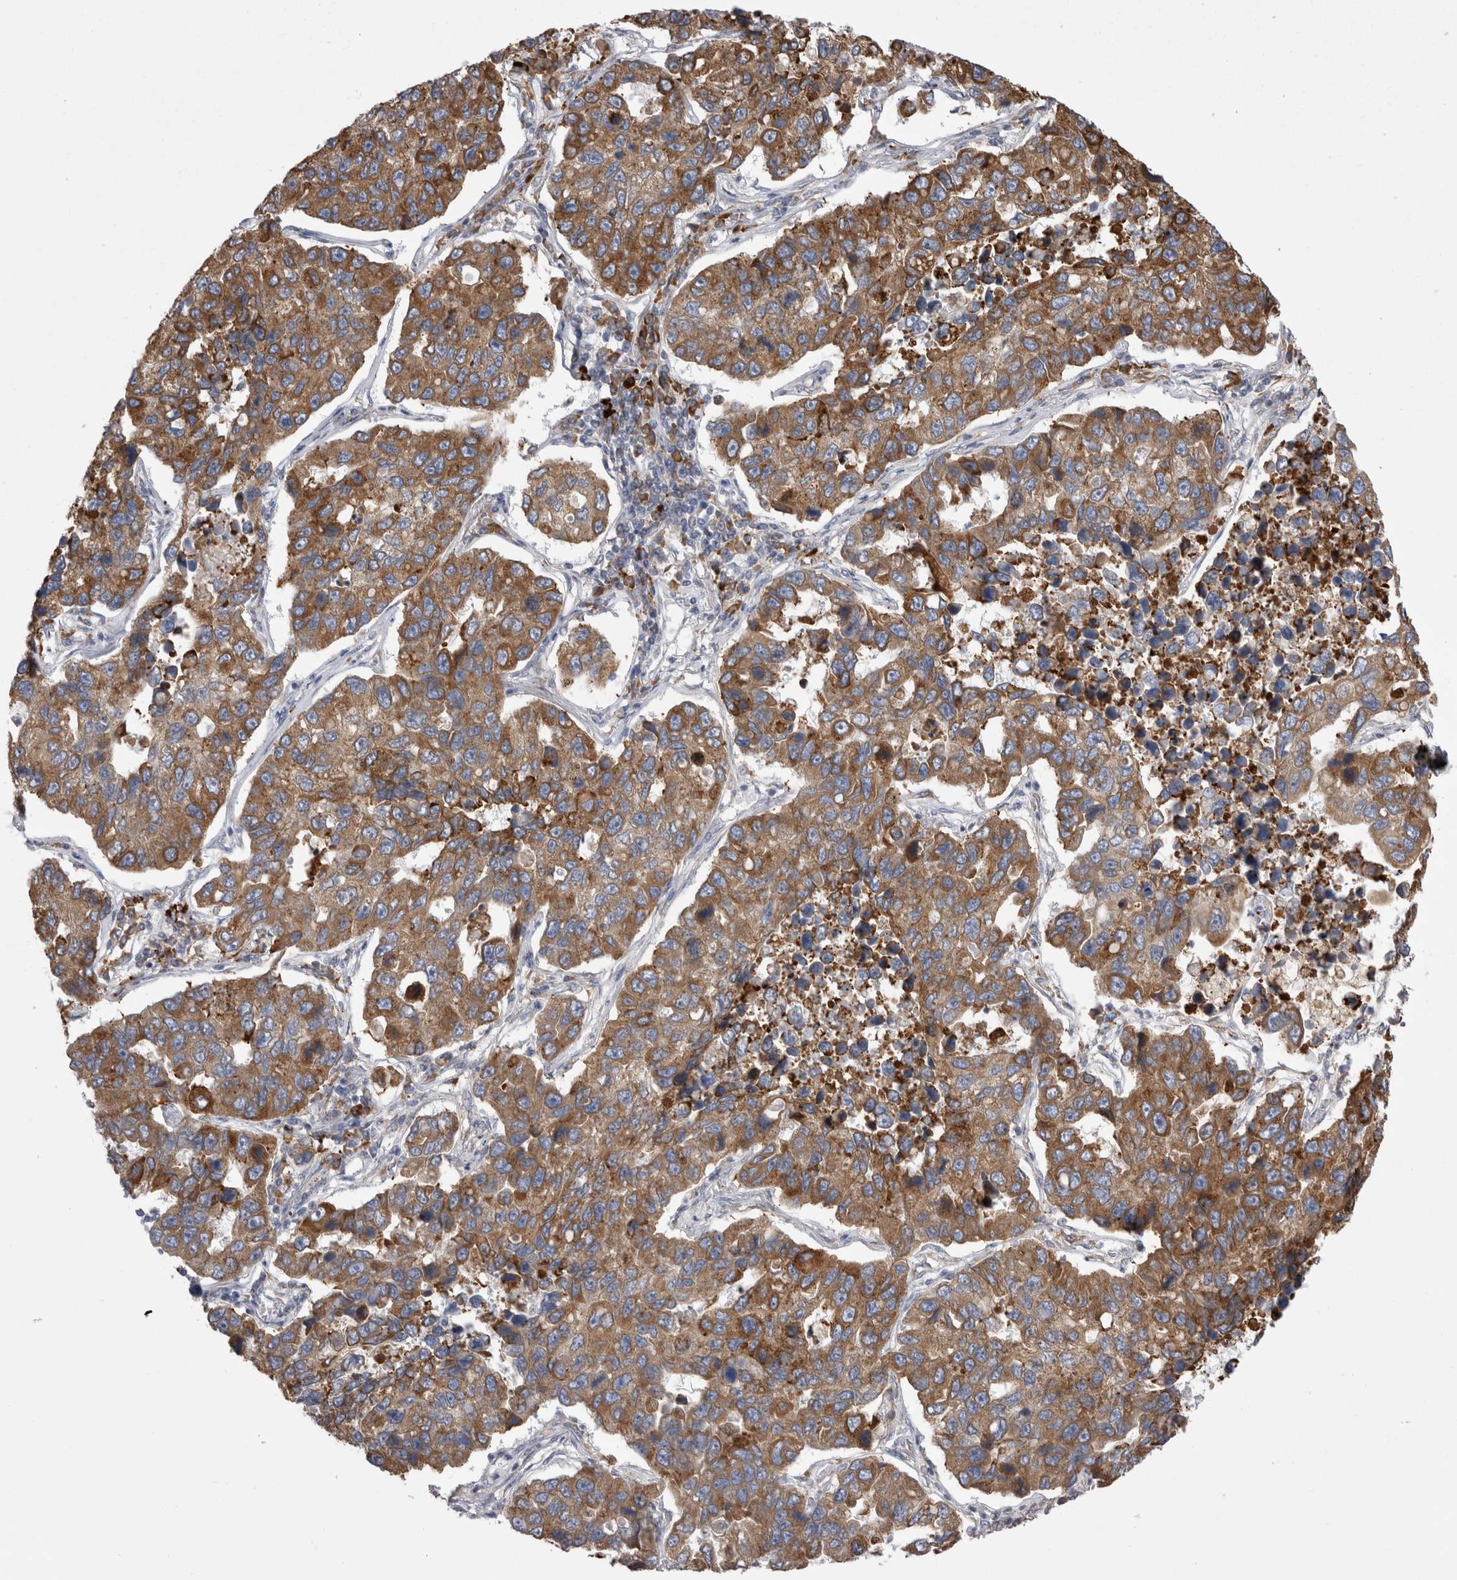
{"staining": {"intensity": "moderate", "quantity": ">75%", "location": "cytoplasmic/membranous"}, "tissue": "lung cancer", "cell_type": "Tumor cells", "image_type": "cancer", "snomed": [{"axis": "morphology", "description": "Adenocarcinoma, NOS"}, {"axis": "topography", "description": "Lung"}], "caption": "Adenocarcinoma (lung) tissue shows moderate cytoplasmic/membranous positivity in approximately >75% of tumor cells", "gene": "ZNF341", "patient": {"sex": "male", "age": 64}}